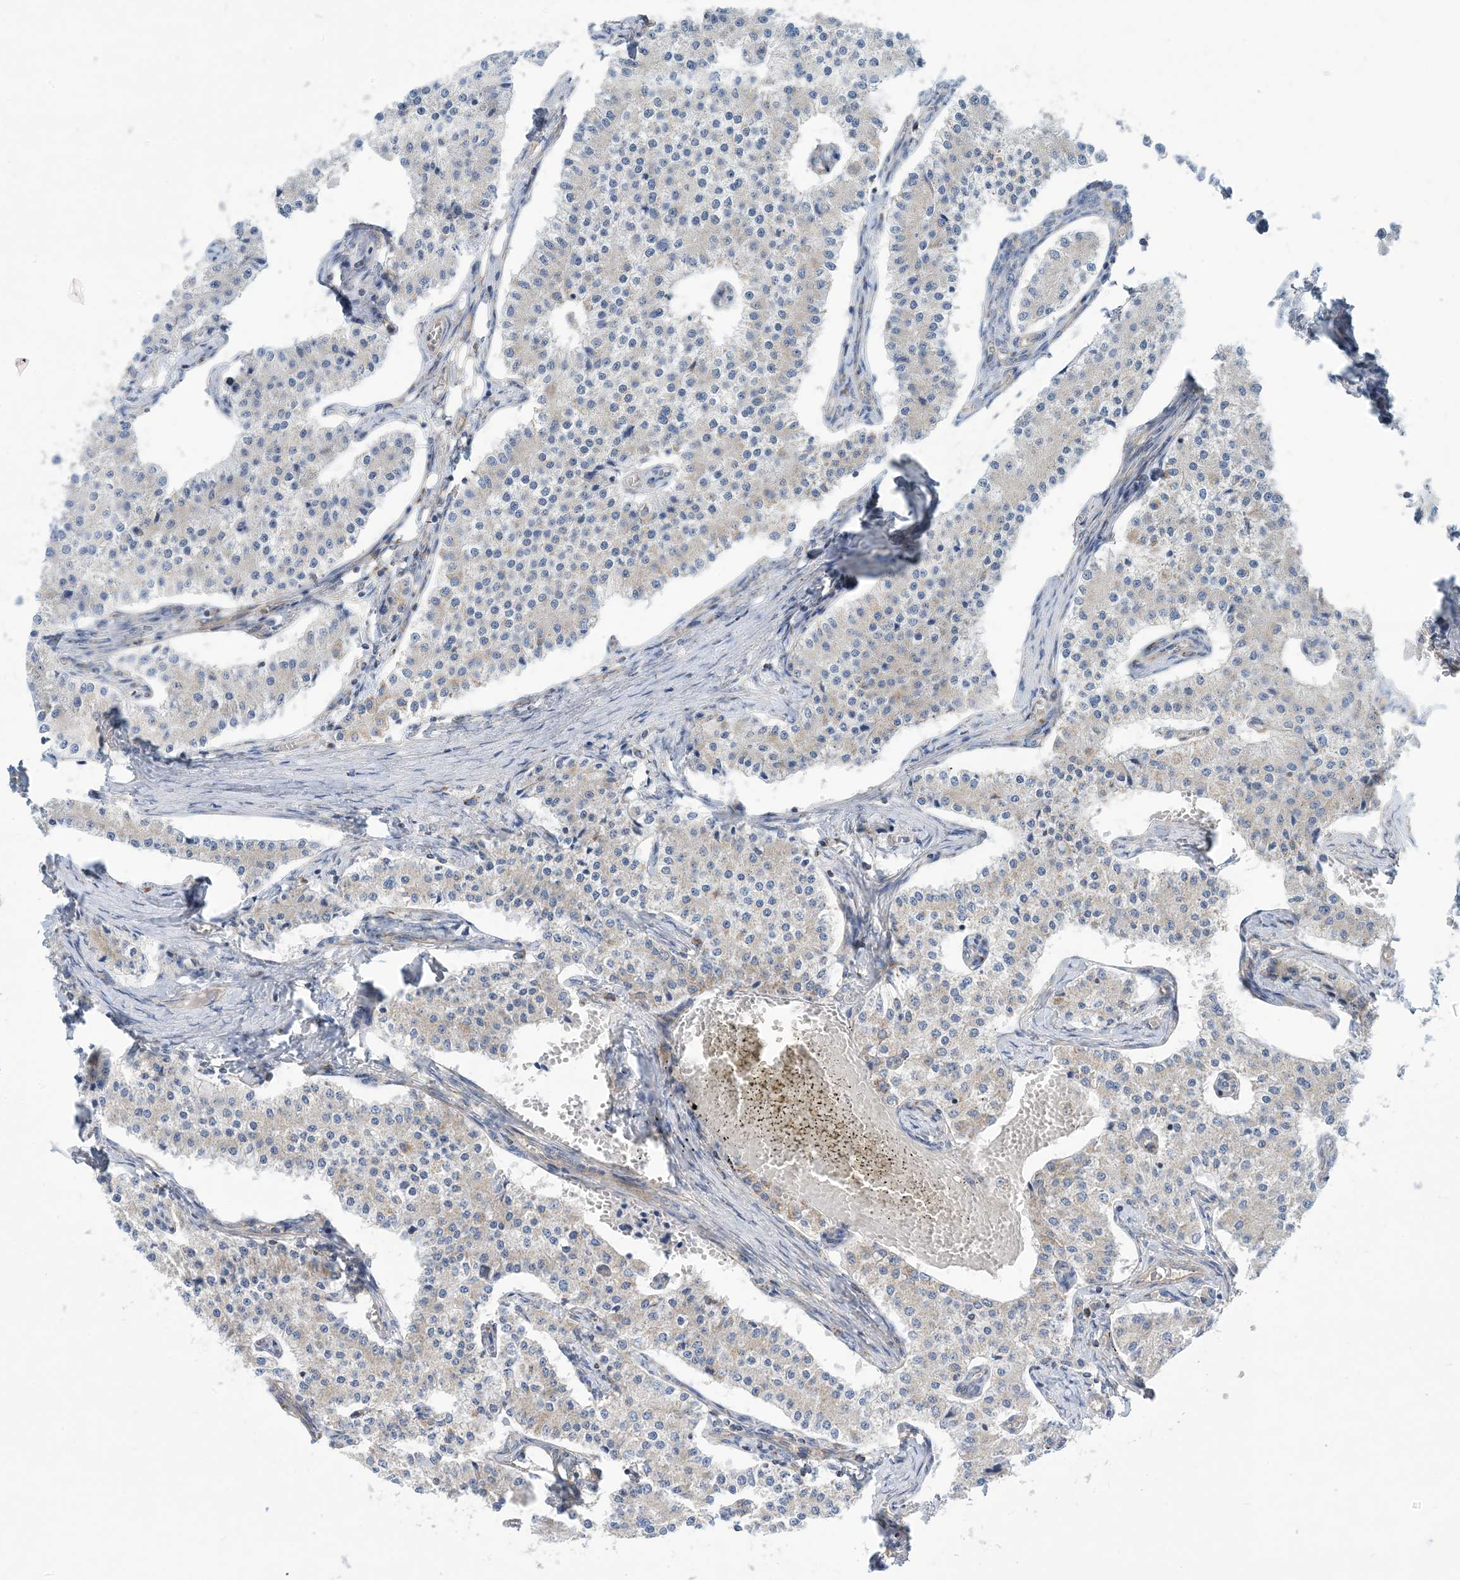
{"staining": {"intensity": "weak", "quantity": "<25%", "location": "cytoplasmic/membranous"}, "tissue": "carcinoid", "cell_type": "Tumor cells", "image_type": "cancer", "snomed": [{"axis": "morphology", "description": "Carcinoid, malignant, NOS"}, {"axis": "topography", "description": "Colon"}], "caption": "The micrograph shows no significant staining in tumor cells of carcinoid (malignant).", "gene": "PHOSPHO2", "patient": {"sex": "female", "age": 52}}